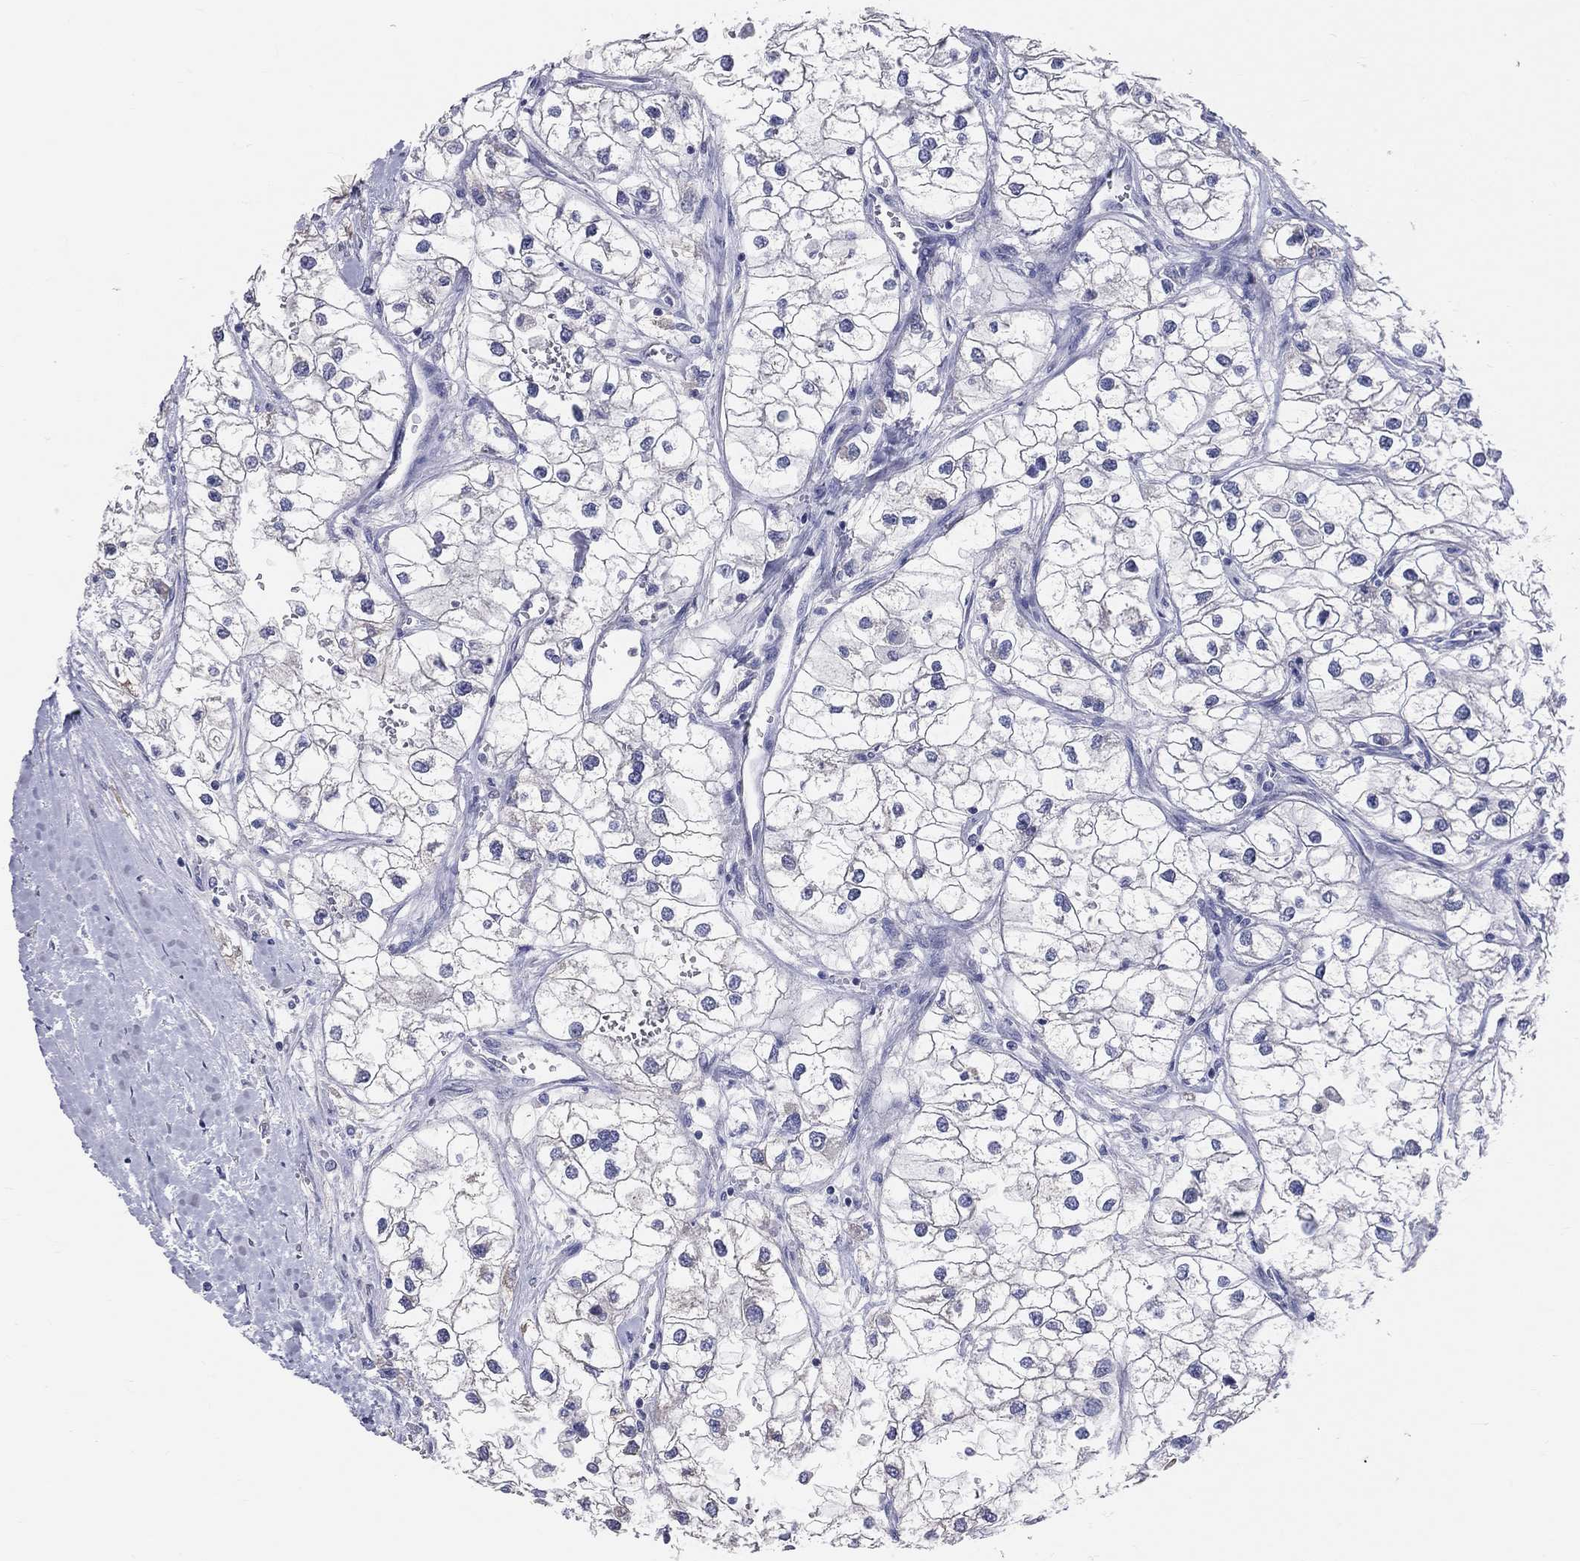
{"staining": {"intensity": "negative", "quantity": "none", "location": "none"}, "tissue": "renal cancer", "cell_type": "Tumor cells", "image_type": "cancer", "snomed": [{"axis": "morphology", "description": "Adenocarcinoma, NOS"}, {"axis": "topography", "description": "Kidney"}], "caption": "Immunohistochemical staining of renal cancer exhibits no significant staining in tumor cells. (Stains: DAB IHC with hematoxylin counter stain, Microscopy: brightfield microscopy at high magnification).", "gene": "LAT", "patient": {"sex": "male", "age": 59}}